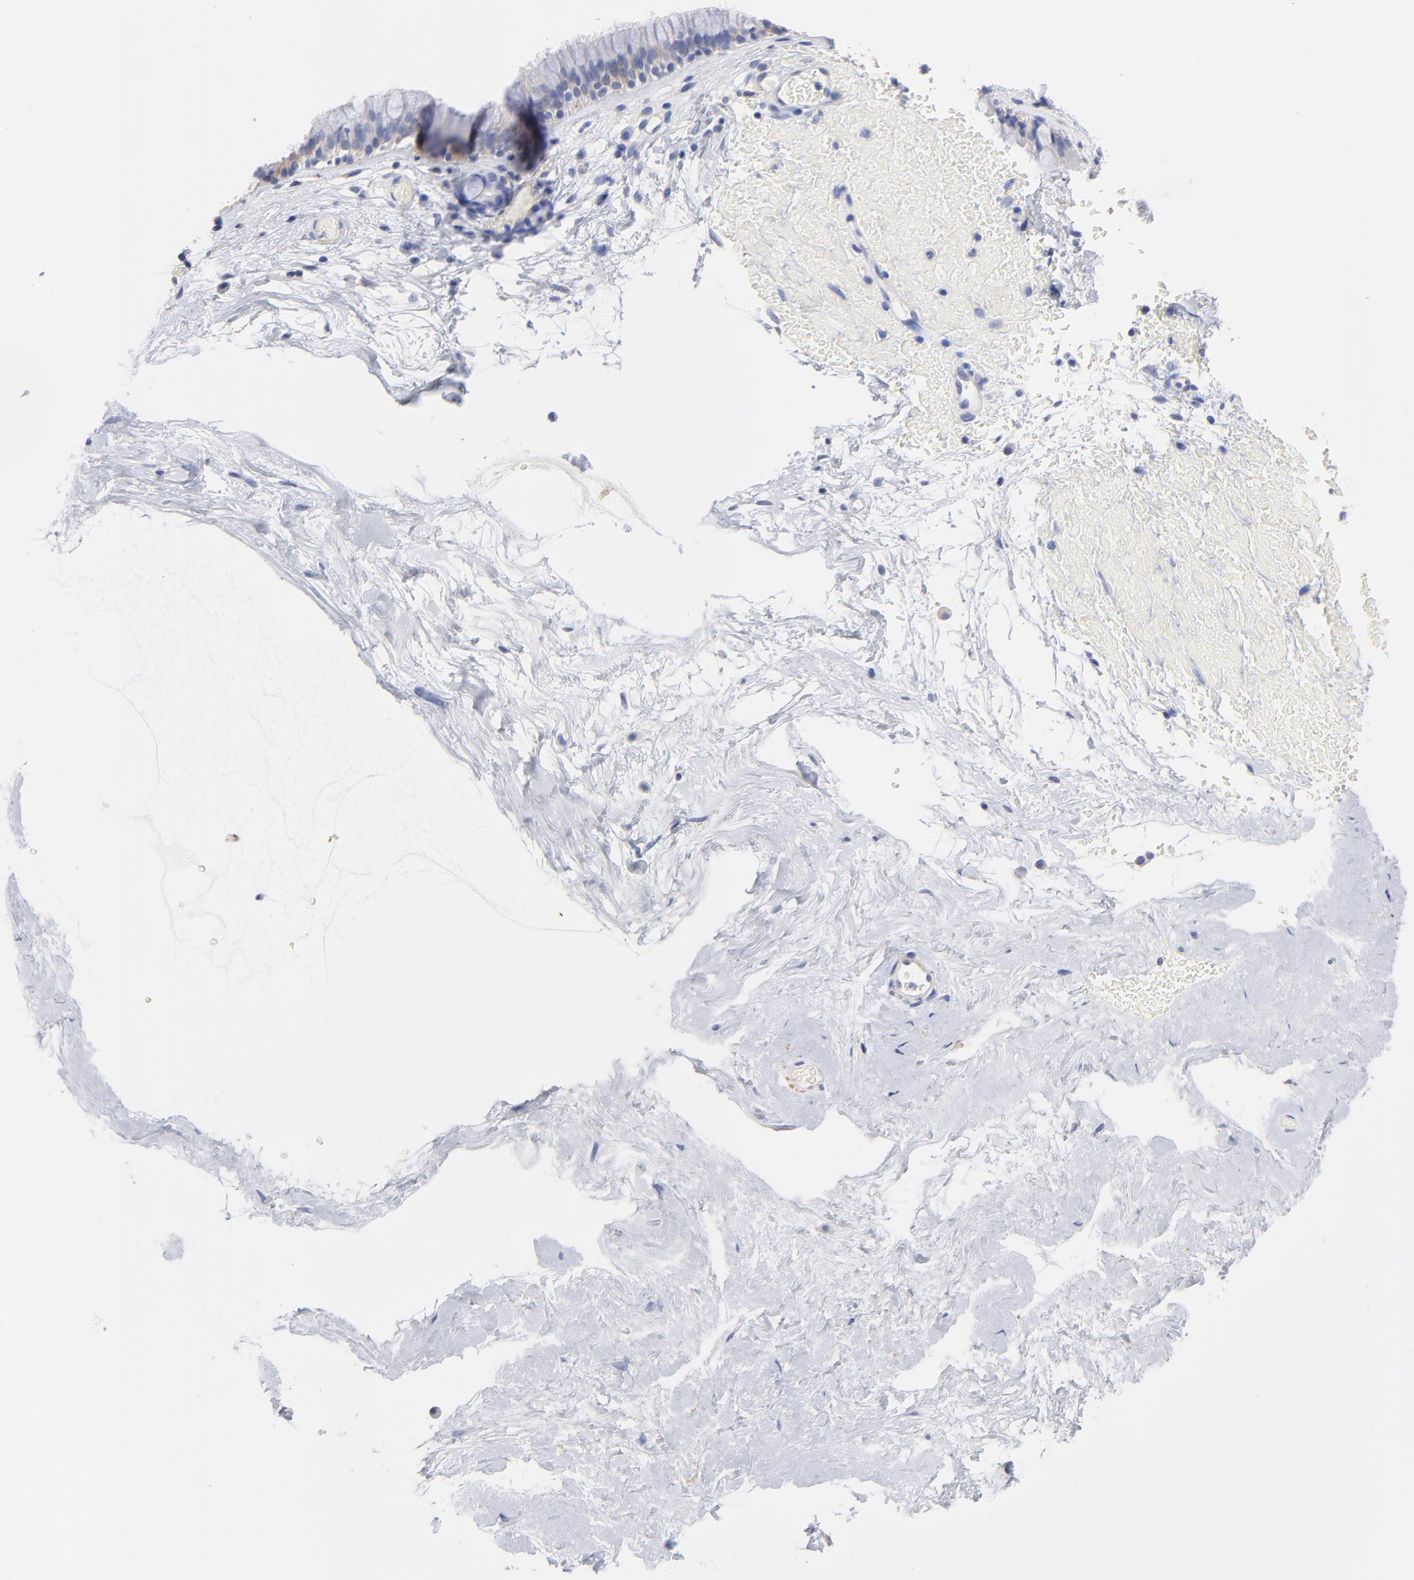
{"staining": {"intensity": "negative", "quantity": "none", "location": "none"}, "tissue": "nasopharynx", "cell_type": "Respiratory epithelial cells", "image_type": "normal", "snomed": [{"axis": "morphology", "description": "Normal tissue, NOS"}, {"axis": "morphology", "description": "Inflammation, NOS"}, {"axis": "topography", "description": "Nasopharynx"}], "caption": "High power microscopy photomicrograph of an immunohistochemistry micrograph of benign nasopharynx, revealing no significant positivity in respiratory epithelial cells. (DAB (3,3'-diaminobenzidine) immunohistochemistry, high magnification).", "gene": "ASL", "patient": {"sex": "male", "age": 48}}